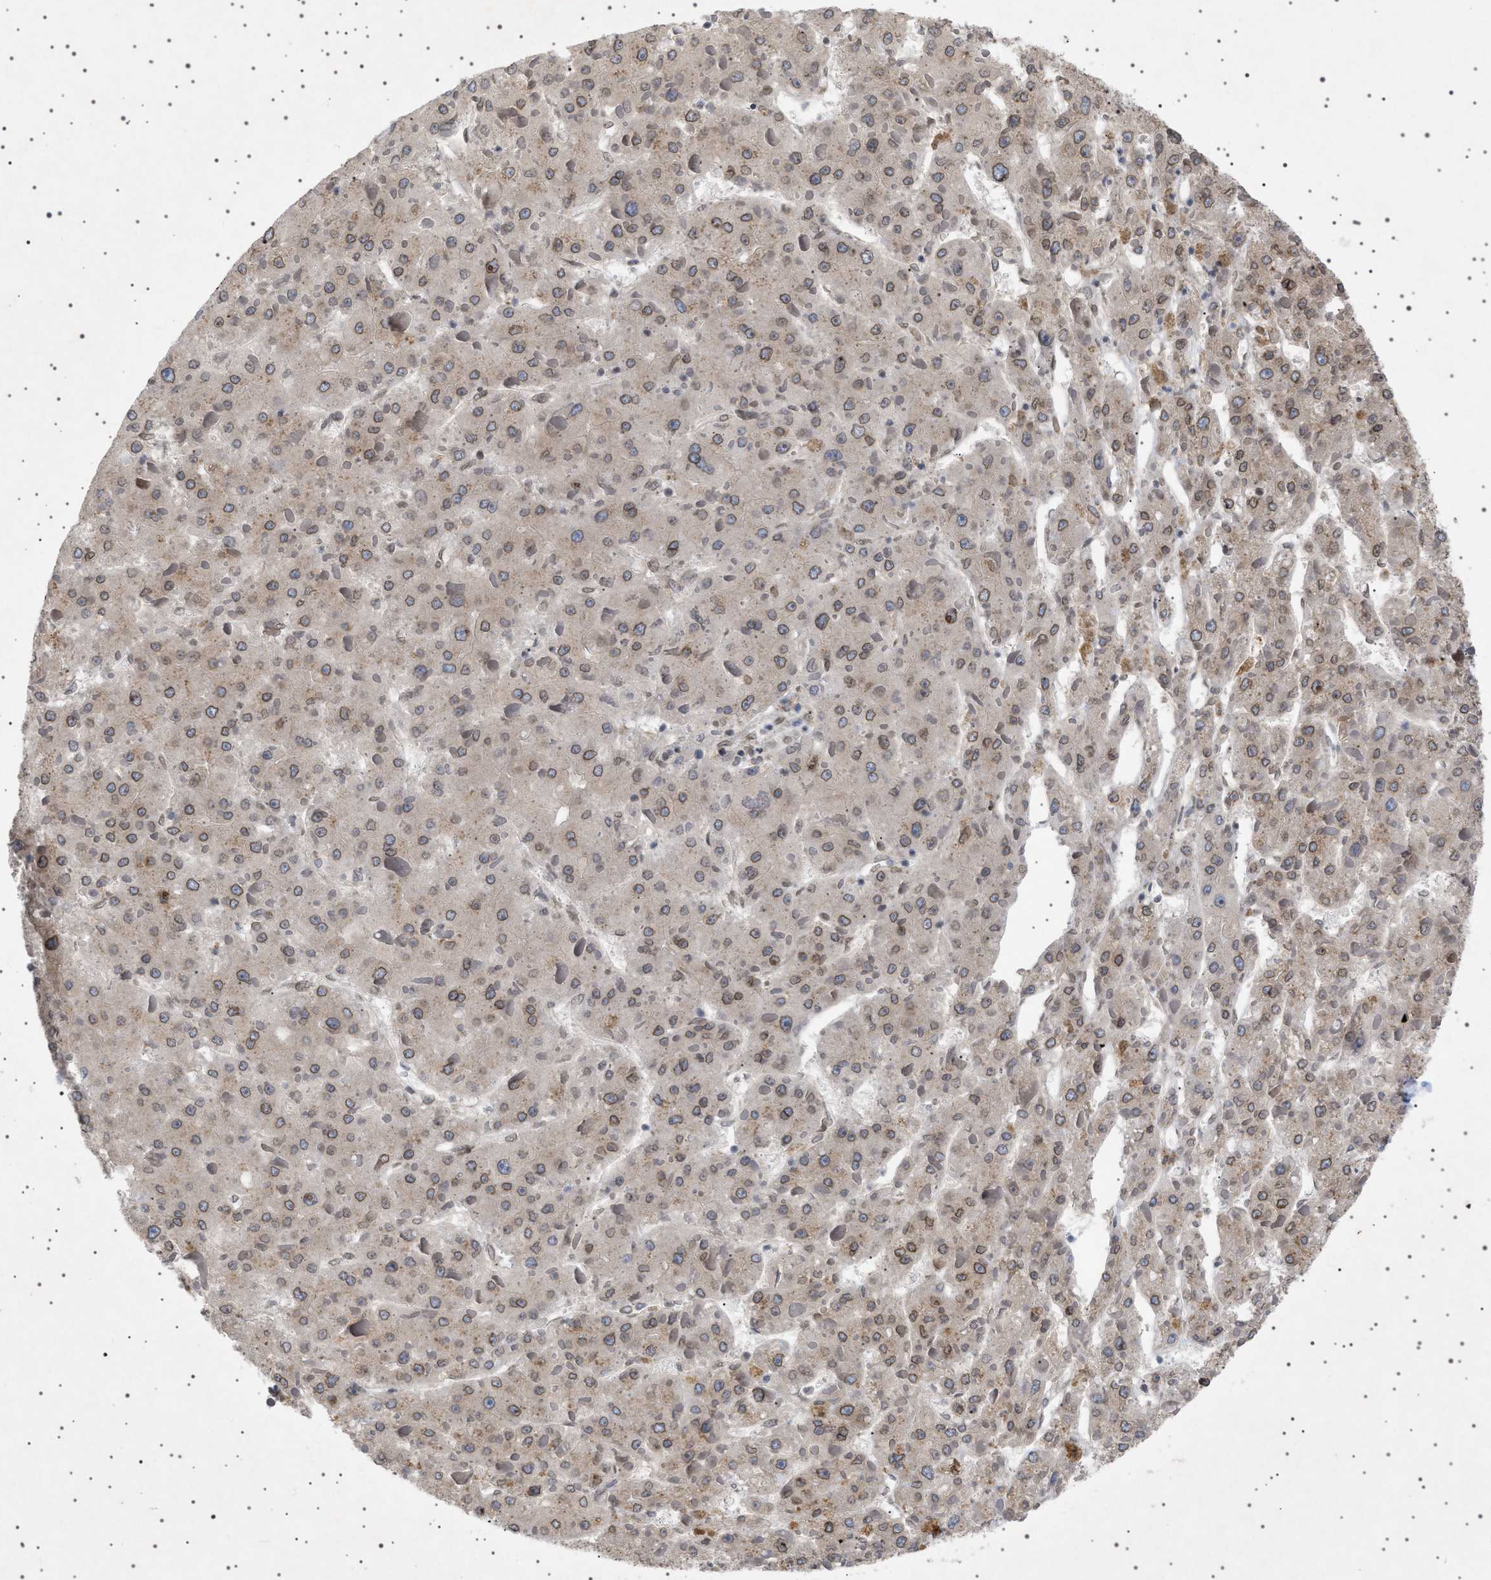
{"staining": {"intensity": "moderate", "quantity": ">75%", "location": "cytoplasmic/membranous,nuclear"}, "tissue": "liver cancer", "cell_type": "Tumor cells", "image_type": "cancer", "snomed": [{"axis": "morphology", "description": "Carcinoma, Hepatocellular, NOS"}, {"axis": "topography", "description": "Liver"}], "caption": "Approximately >75% of tumor cells in human liver cancer display moderate cytoplasmic/membranous and nuclear protein staining as visualized by brown immunohistochemical staining.", "gene": "NUP93", "patient": {"sex": "female", "age": 73}}